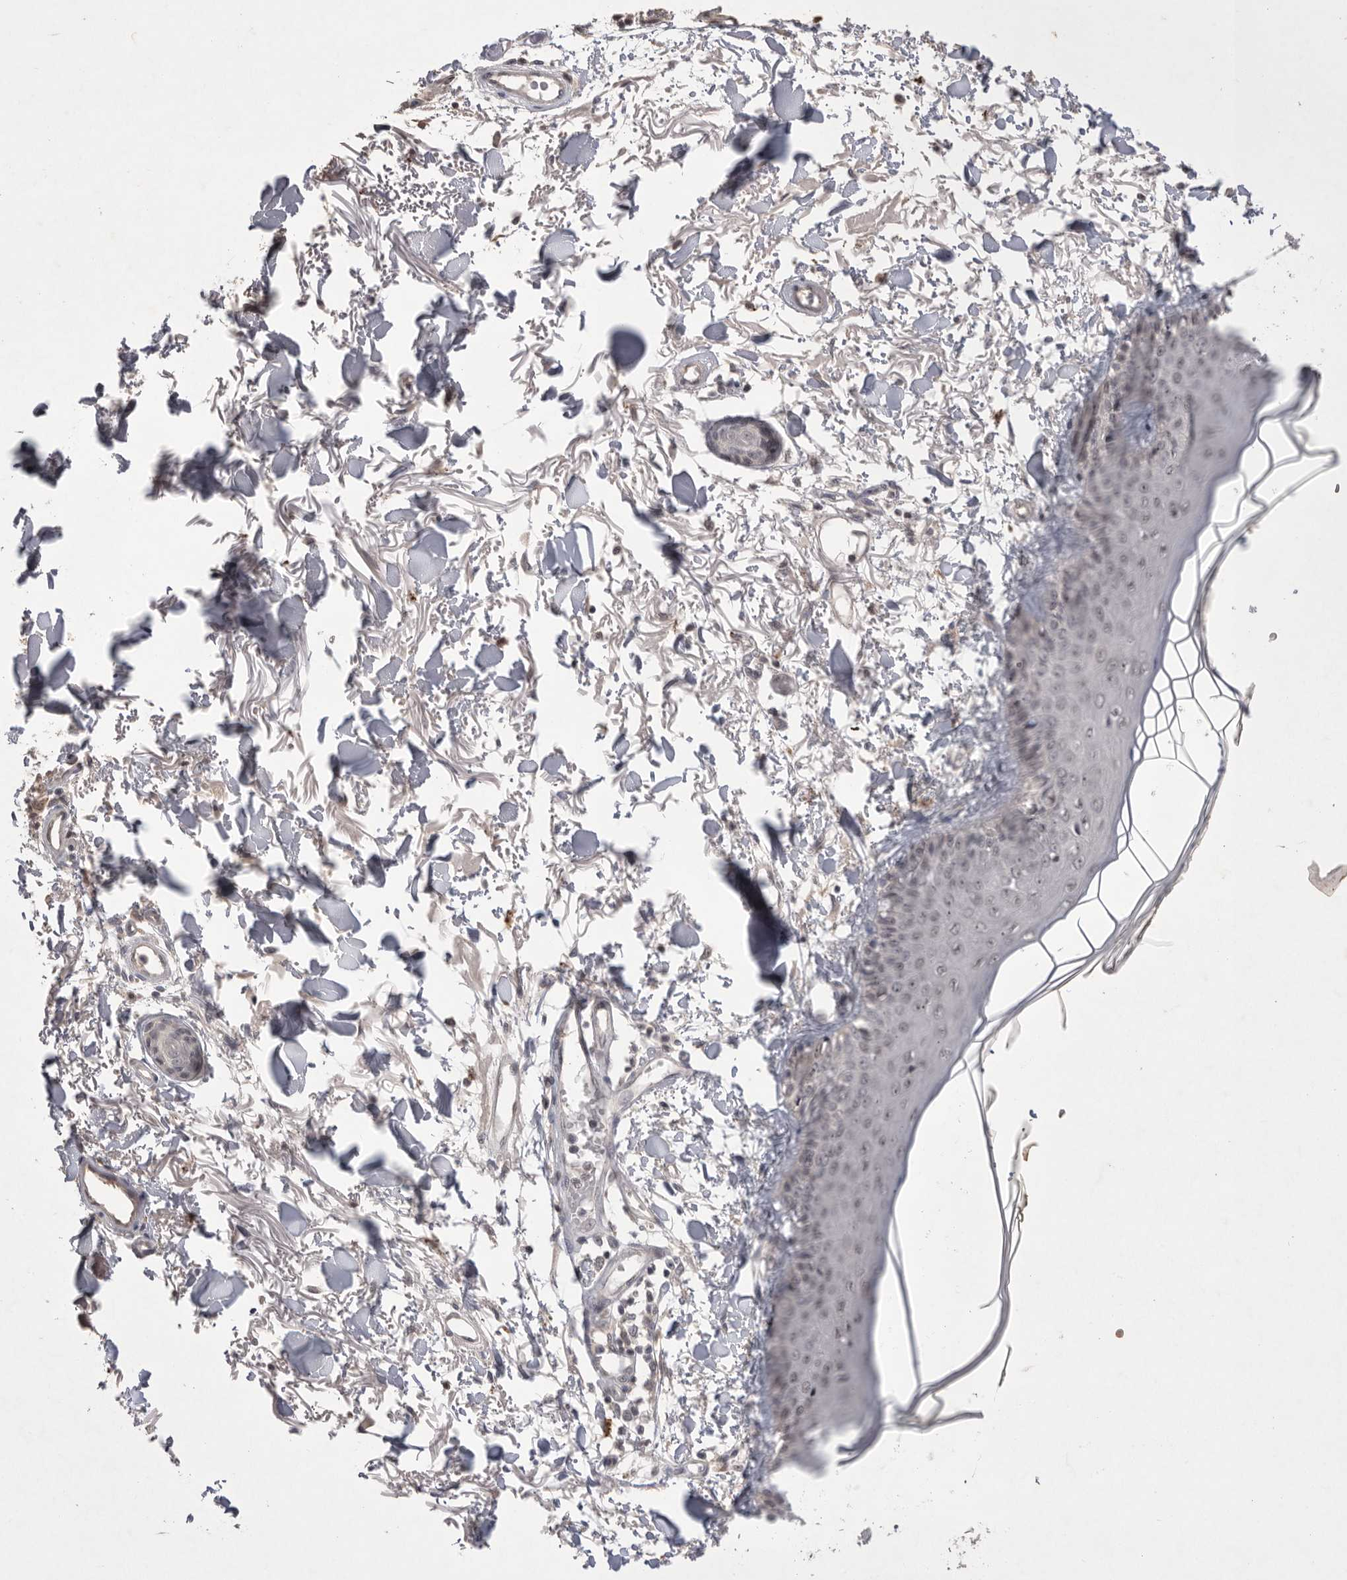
{"staining": {"intensity": "weak", "quantity": "25%-75%", "location": "cytoplasmic/membranous"}, "tissue": "skin", "cell_type": "Fibroblasts", "image_type": "normal", "snomed": [{"axis": "morphology", "description": "Normal tissue, NOS"}, {"axis": "morphology", "description": "Squamous cell carcinoma, NOS"}, {"axis": "topography", "description": "Skin"}, {"axis": "topography", "description": "Peripheral nerve tissue"}], "caption": "Immunohistochemistry (DAB) staining of unremarkable human skin shows weak cytoplasmic/membranous protein staining in about 25%-75% of fibroblasts. (DAB IHC with brightfield microscopy, high magnification).", "gene": "HUS1", "patient": {"sex": "male", "age": 83}}